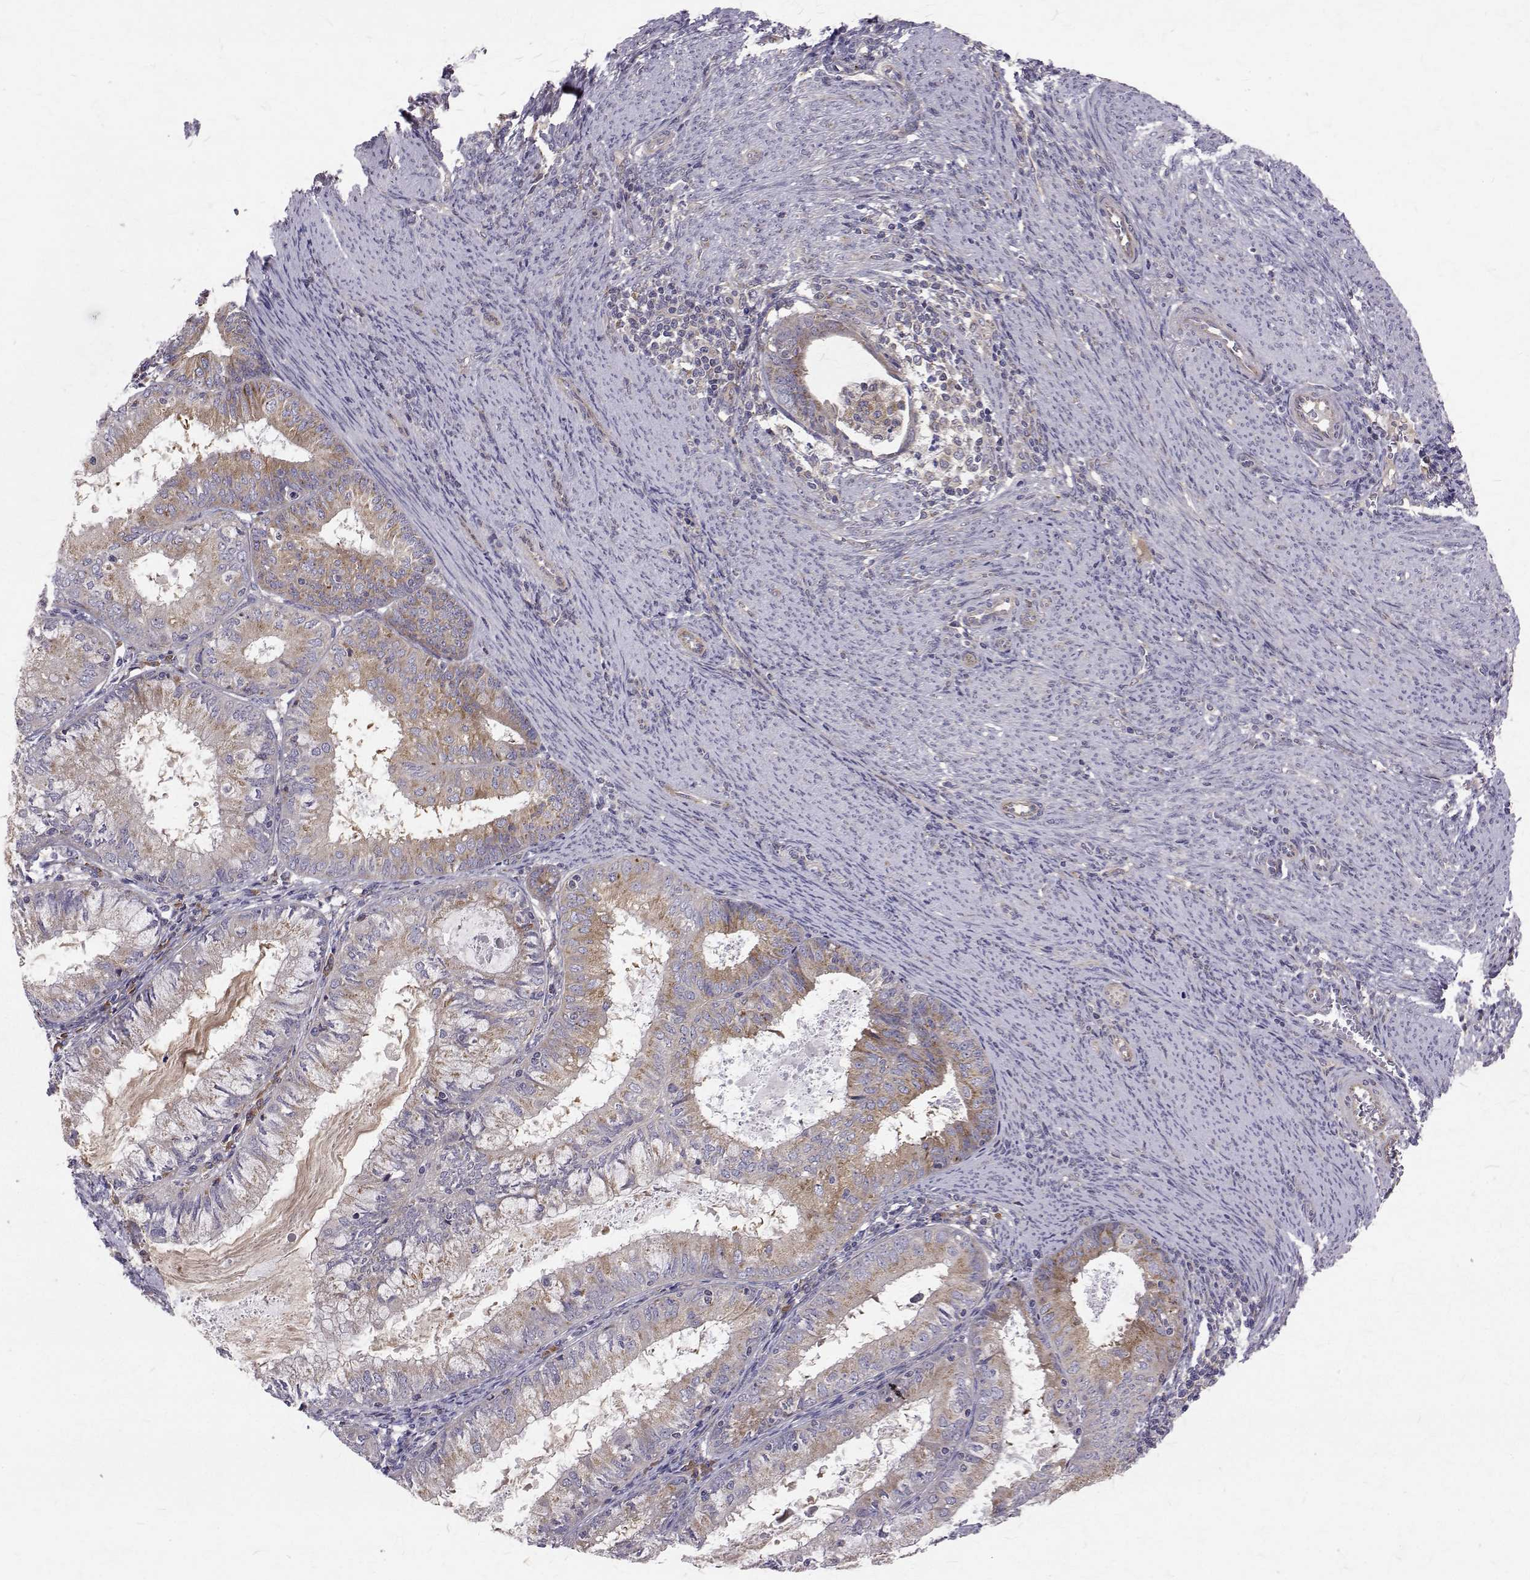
{"staining": {"intensity": "moderate", "quantity": "25%-75%", "location": "cytoplasmic/membranous"}, "tissue": "endometrial cancer", "cell_type": "Tumor cells", "image_type": "cancer", "snomed": [{"axis": "morphology", "description": "Adenocarcinoma, NOS"}, {"axis": "topography", "description": "Endometrium"}], "caption": "High-power microscopy captured an immunohistochemistry (IHC) micrograph of endometrial cancer, revealing moderate cytoplasmic/membranous expression in approximately 25%-75% of tumor cells.", "gene": "ARFGAP1", "patient": {"sex": "female", "age": 57}}